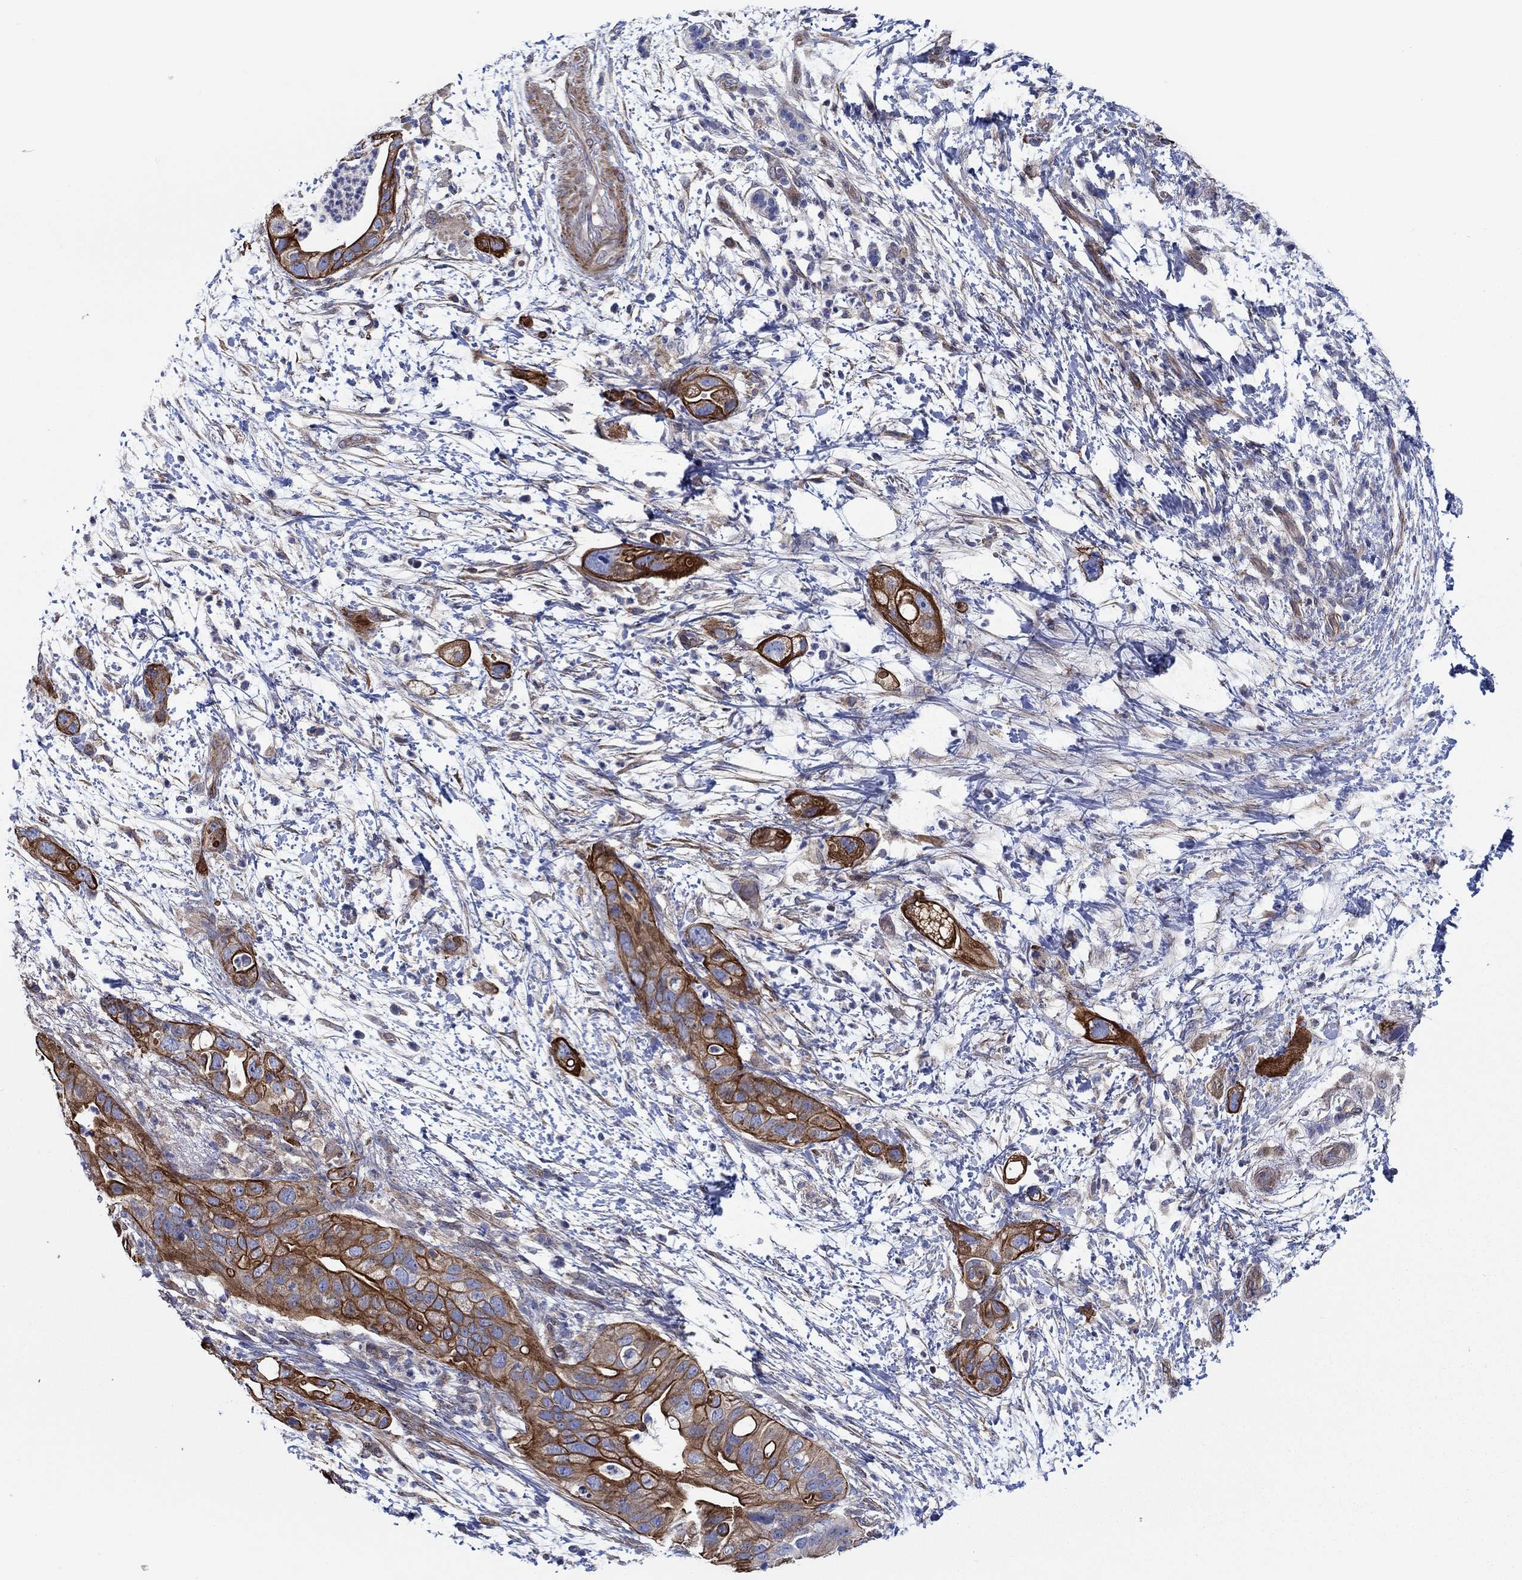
{"staining": {"intensity": "strong", "quantity": "25%-75%", "location": "cytoplasmic/membranous"}, "tissue": "pancreatic cancer", "cell_type": "Tumor cells", "image_type": "cancer", "snomed": [{"axis": "morphology", "description": "Adenocarcinoma, NOS"}, {"axis": "topography", "description": "Pancreas"}], "caption": "IHC micrograph of human adenocarcinoma (pancreatic) stained for a protein (brown), which demonstrates high levels of strong cytoplasmic/membranous positivity in about 25%-75% of tumor cells.", "gene": "FMN1", "patient": {"sex": "female", "age": 72}}